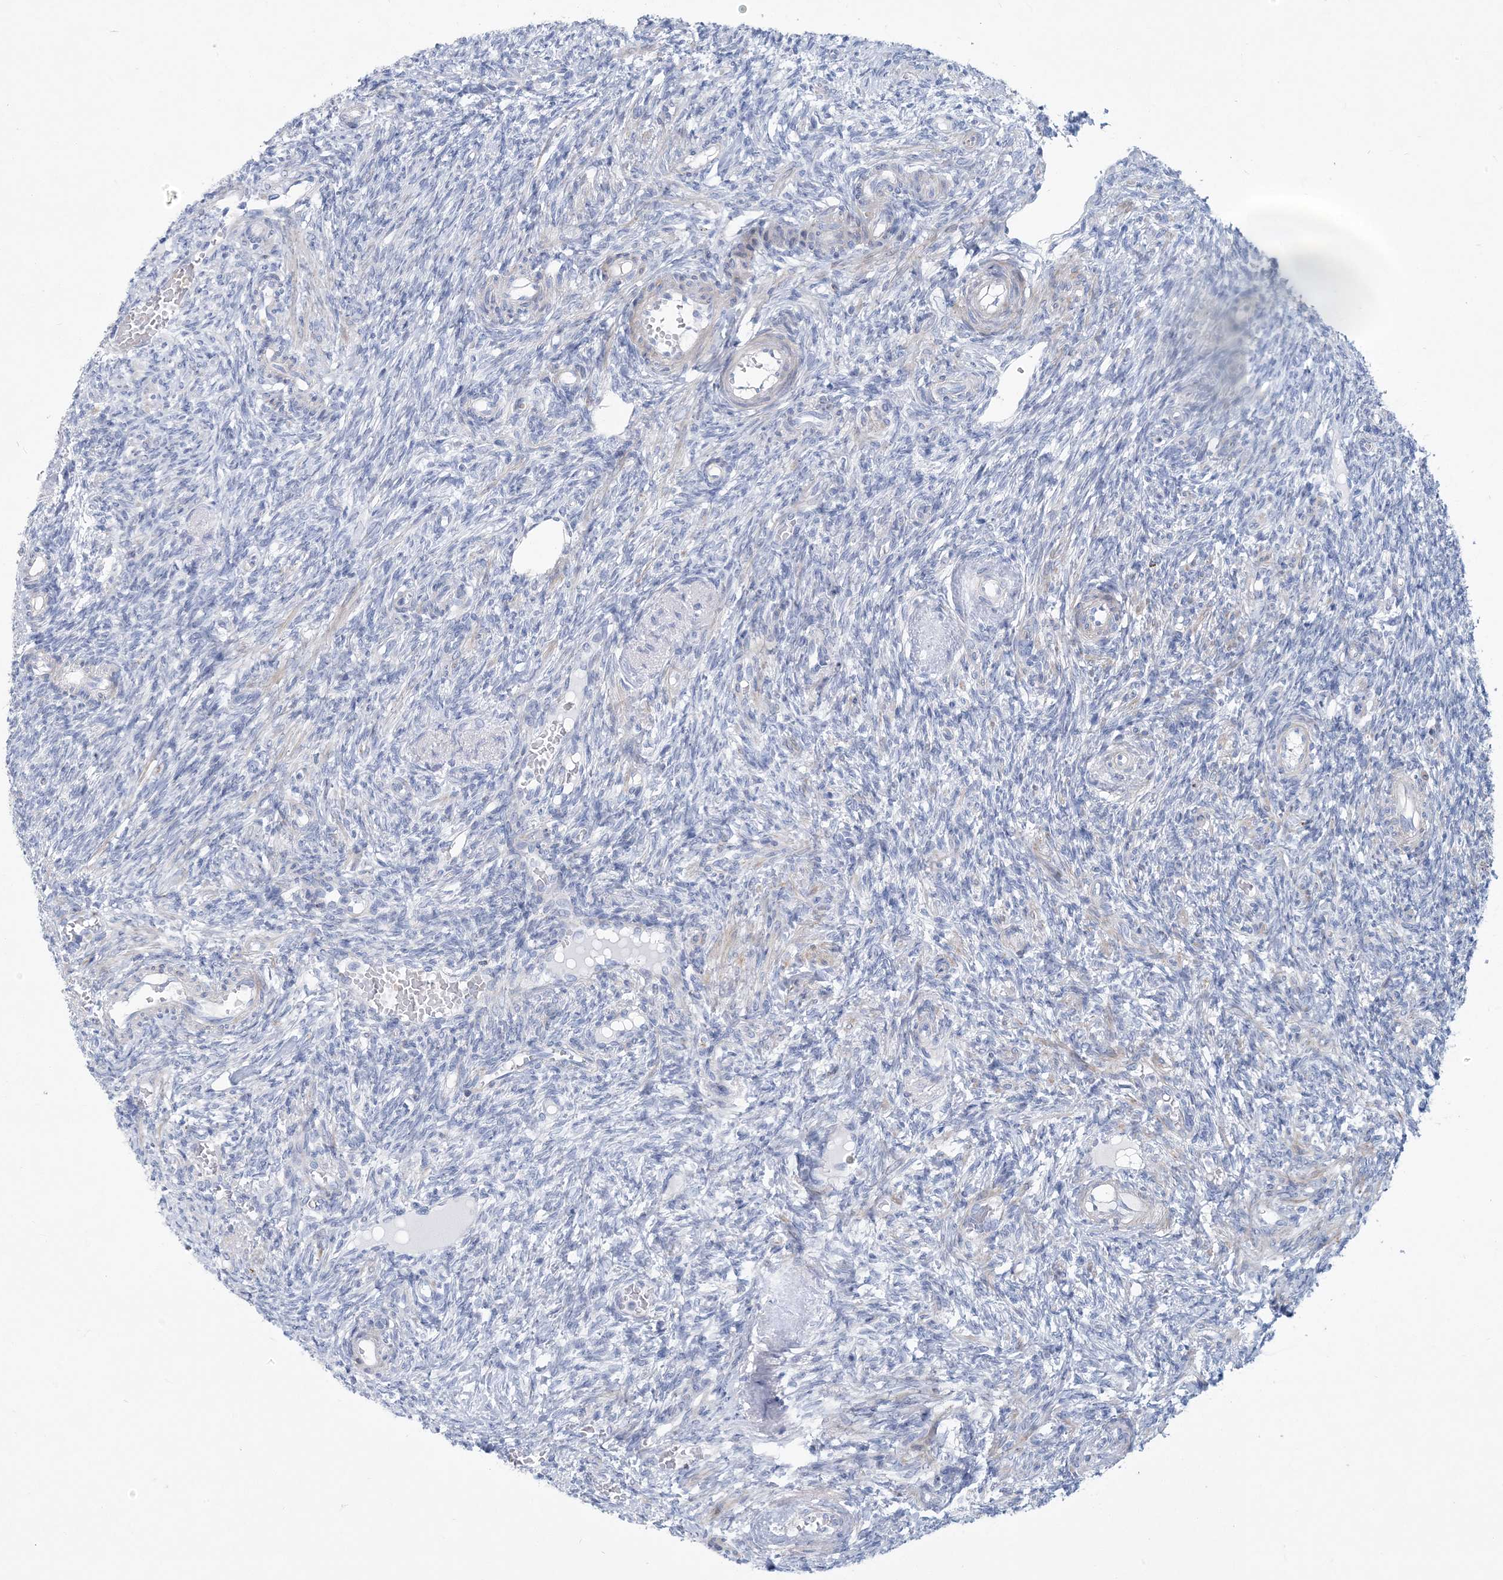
{"staining": {"intensity": "negative", "quantity": "none", "location": "none"}, "tissue": "ovary", "cell_type": "Follicle cells", "image_type": "normal", "snomed": [{"axis": "morphology", "description": "Normal tissue, NOS"}, {"axis": "topography", "description": "Ovary"}], "caption": "Immunohistochemistry of normal human ovary demonstrates no expression in follicle cells.", "gene": "MOXD1", "patient": {"sex": "female", "age": 27}}